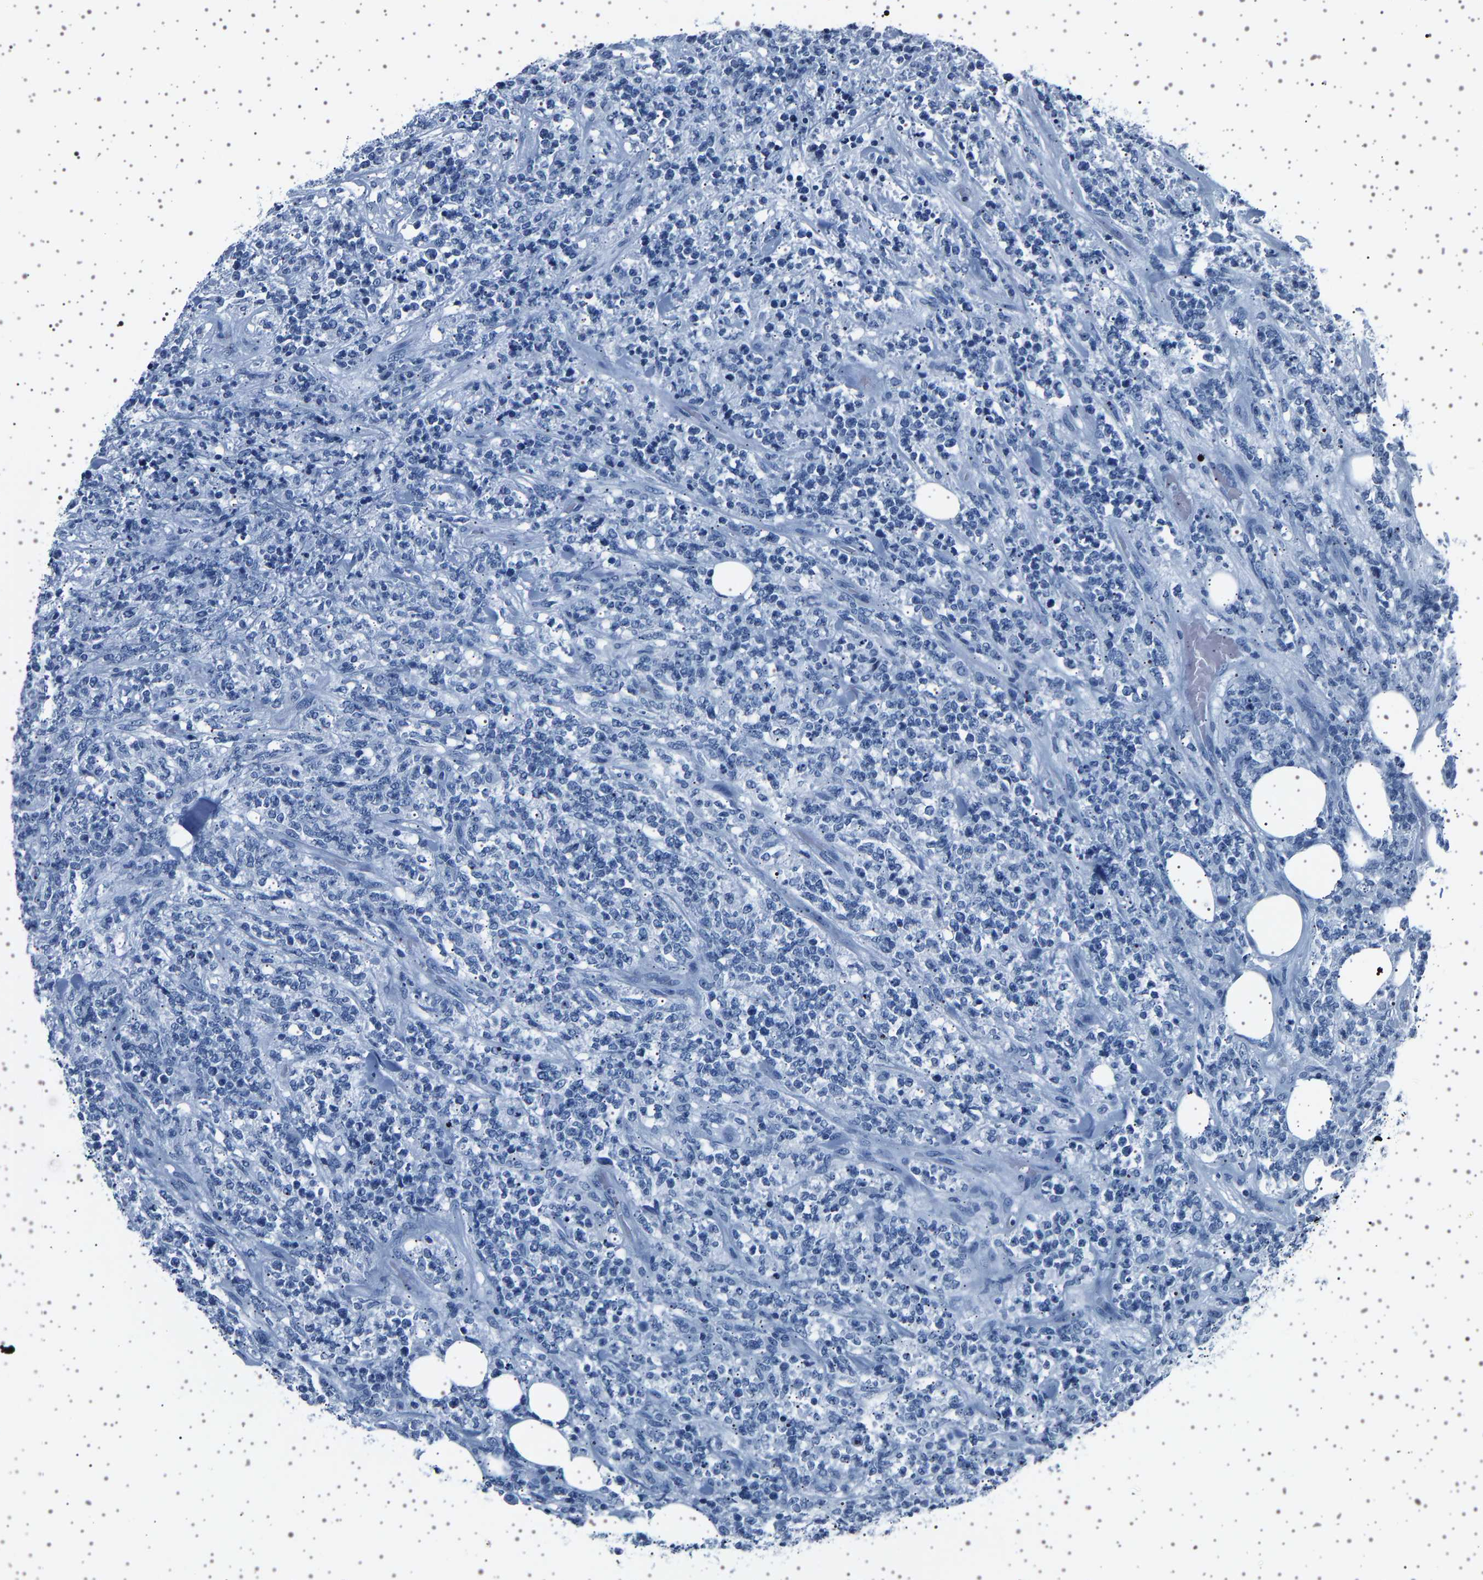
{"staining": {"intensity": "negative", "quantity": "none", "location": "none"}, "tissue": "lymphoma", "cell_type": "Tumor cells", "image_type": "cancer", "snomed": [{"axis": "morphology", "description": "Malignant lymphoma, non-Hodgkin's type, High grade"}, {"axis": "topography", "description": "Soft tissue"}], "caption": "There is no significant staining in tumor cells of lymphoma.", "gene": "TFF3", "patient": {"sex": "male", "age": 18}}